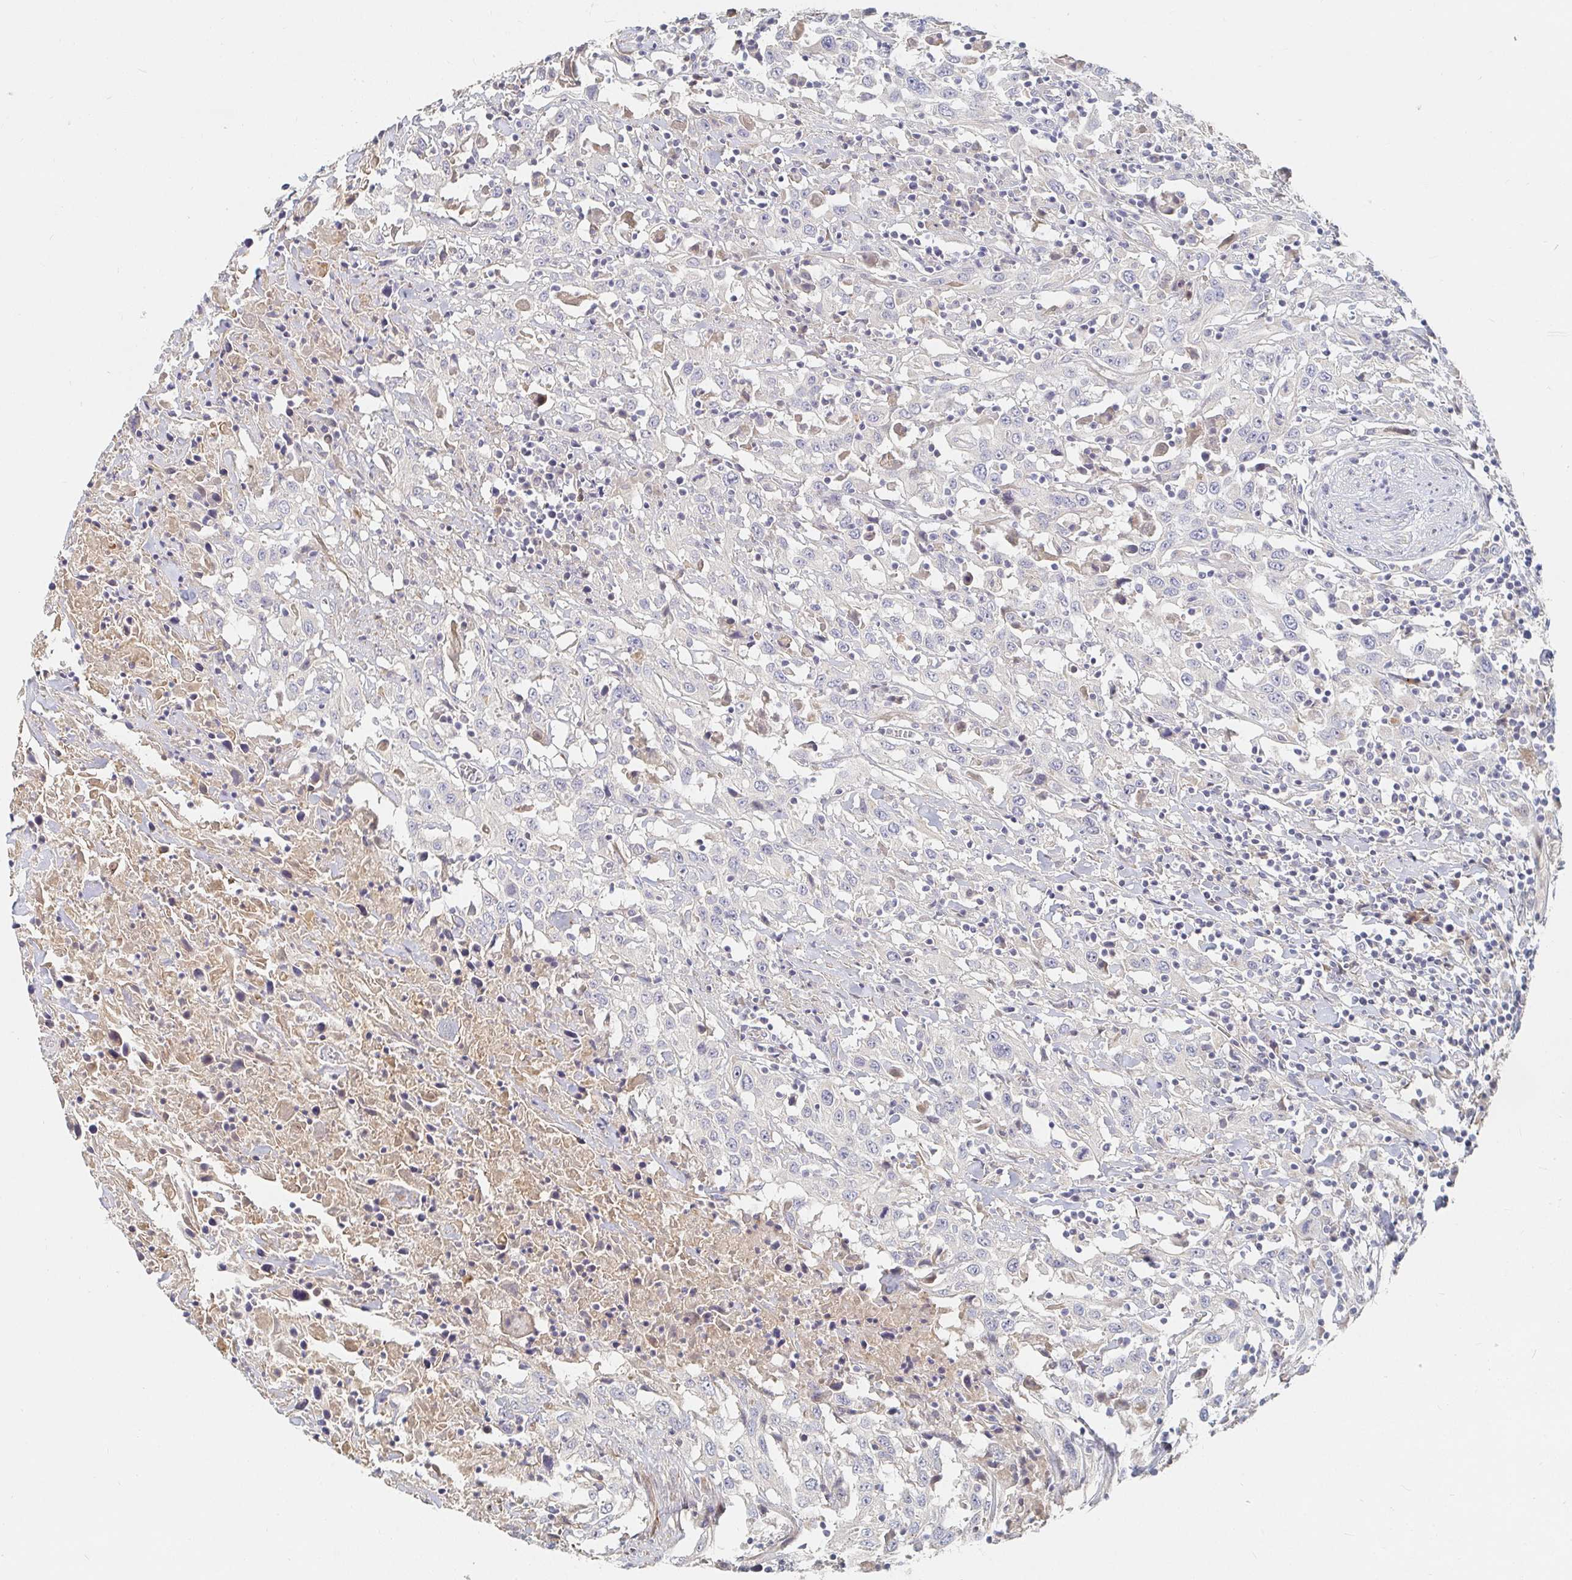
{"staining": {"intensity": "negative", "quantity": "none", "location": "none"}, "tissue": "urothelial cancer", "cell_type": "Tumor cells", "image_type": "cancer", "snomed": [{"axis": "morphology", "description": "Urothelial carcinoma, High grade"}, {"axis": "topography", "description": "Urinary bladder"}], "caption": "A micrograph of high-grade urothelial carcinoma stained for a protein shows no brown staining in tumor cells.", "gene": "NME9", "patient": {"sex": "male", "age": 61}}